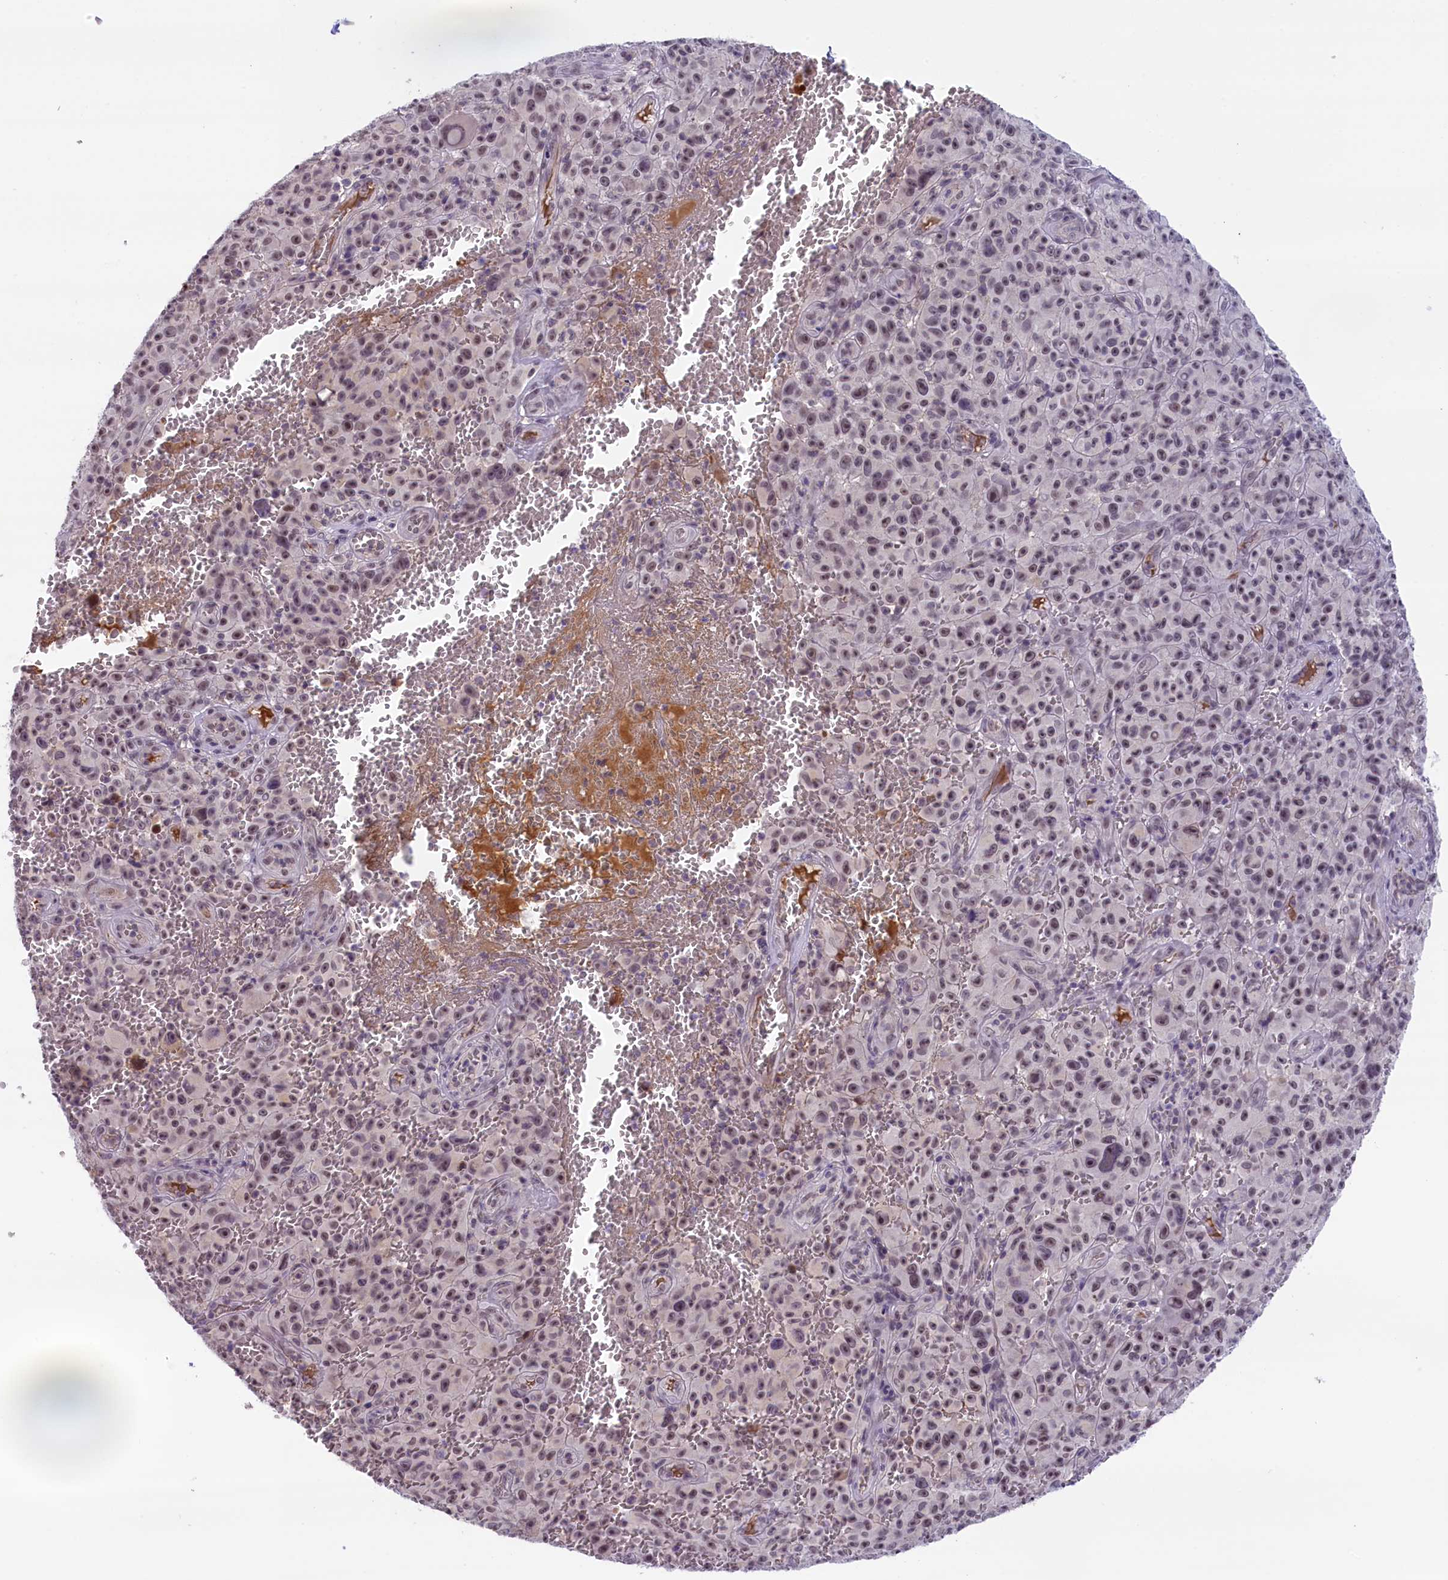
{"staining": {"intensity": "moderate", "quantity": ">75%", "location": "nuclear"}, "tissue": "melanoma", "cell_type": "Tumor cells", "image_type": "cancer", "snomed": [{"axis": "morphology", "description": "Malignant melanoma, NOS"}, {"axis": "topography", "description": "Skin"}], "caption": "Melanoma was stained to show a protein in brown. There is medium levels of moderate nuclear positivity in approximately >75% of tumor cells.", "gene": "CRAMP1", "patient": {"sex": "female", "age": 82}}